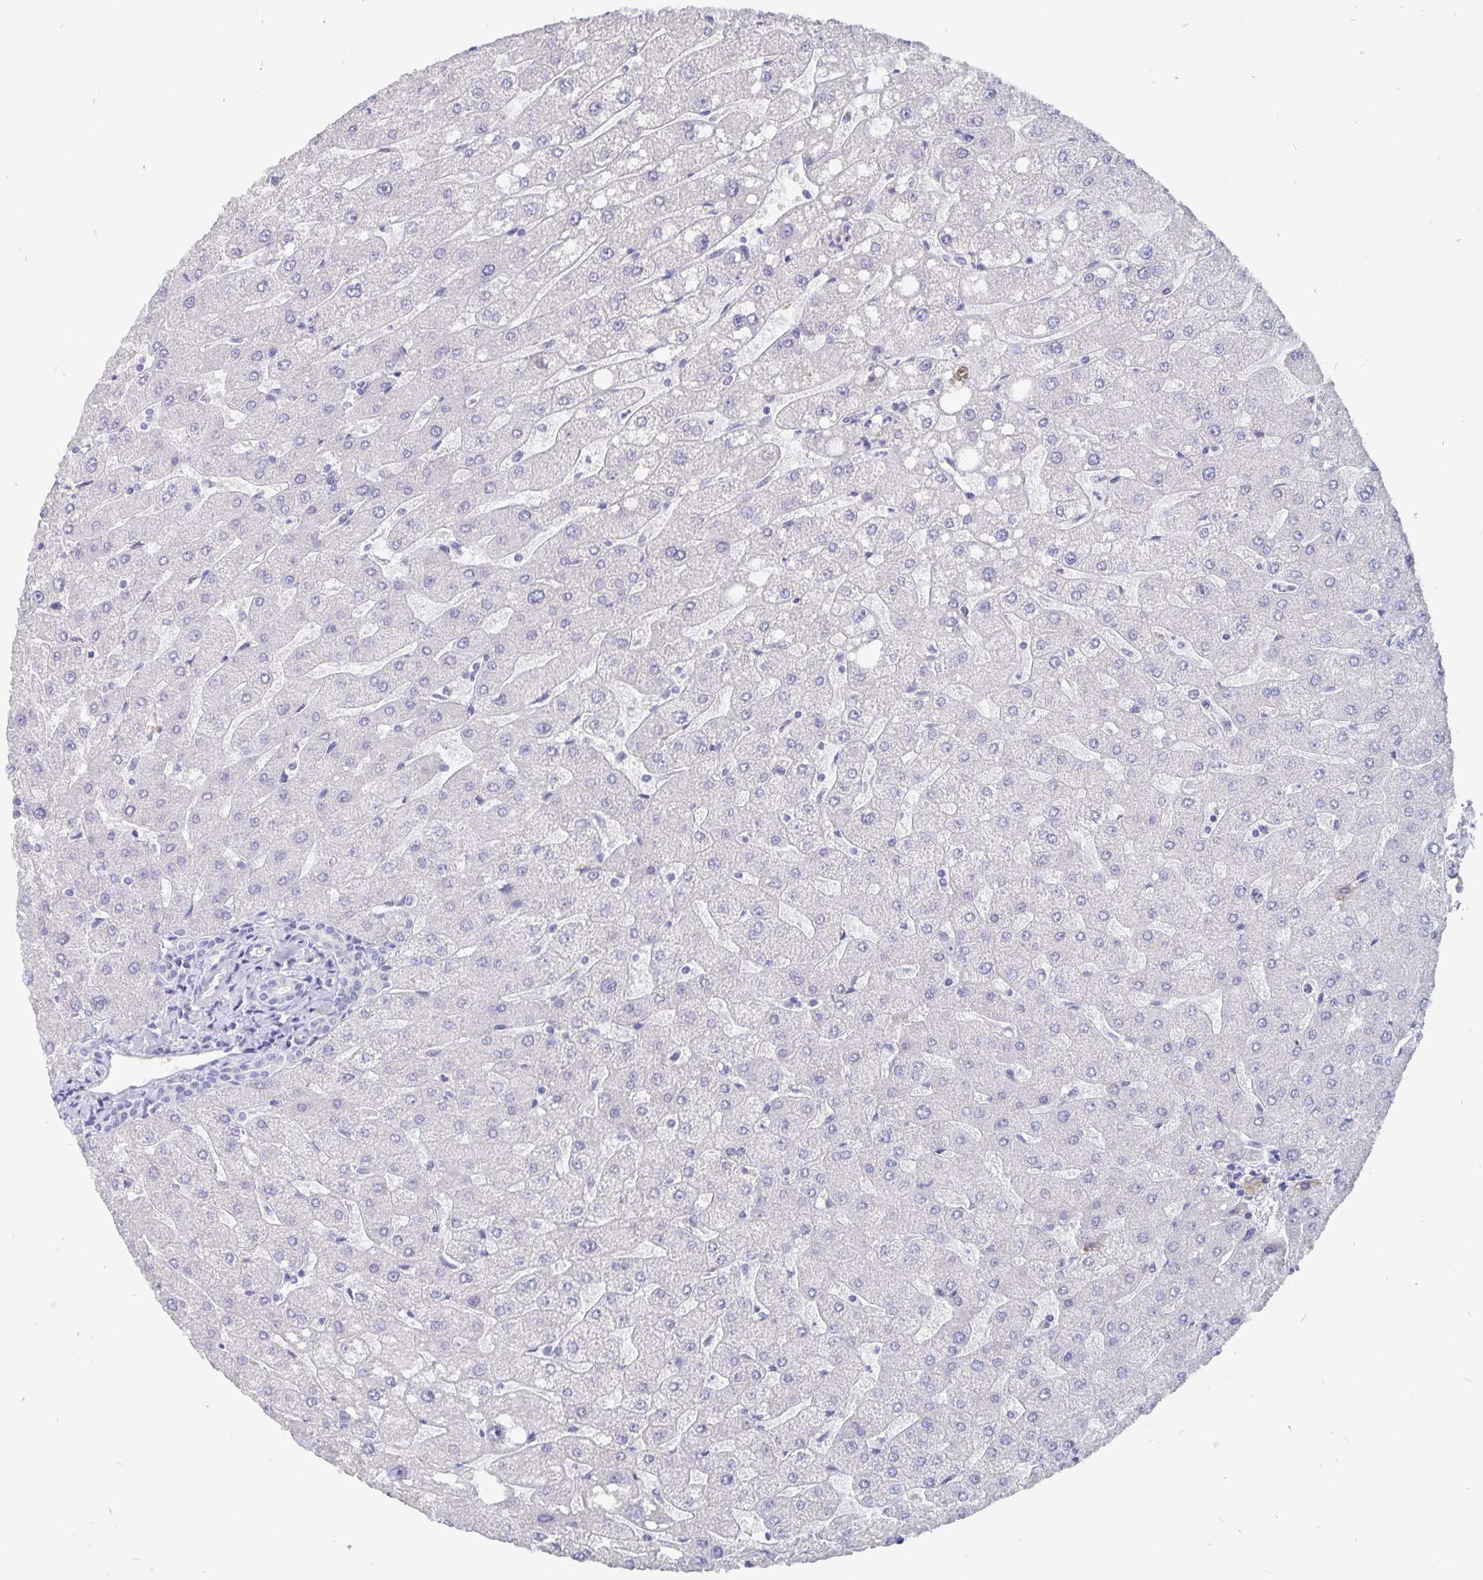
{"staining": {"intensity": "negative", "quantity": "none", "location": "none"}, "tissue": "liver", "cell_type": "Cholangiocytes", "image_type": "normal", "snomed": [{"axis": "morphology", "description": "Normal tissue, NOS"}, {"axis": "topography", "description": "Liver"}], "caption": "IHC photomicrograph of unremarkable liver: human liver stained with DAB (3,3'-diaminobenzidine) exhibits no significant protein positivity in cholangiocytes.", "gene": "SMOC1", "patient": {"sex": "male", "age": 67}}